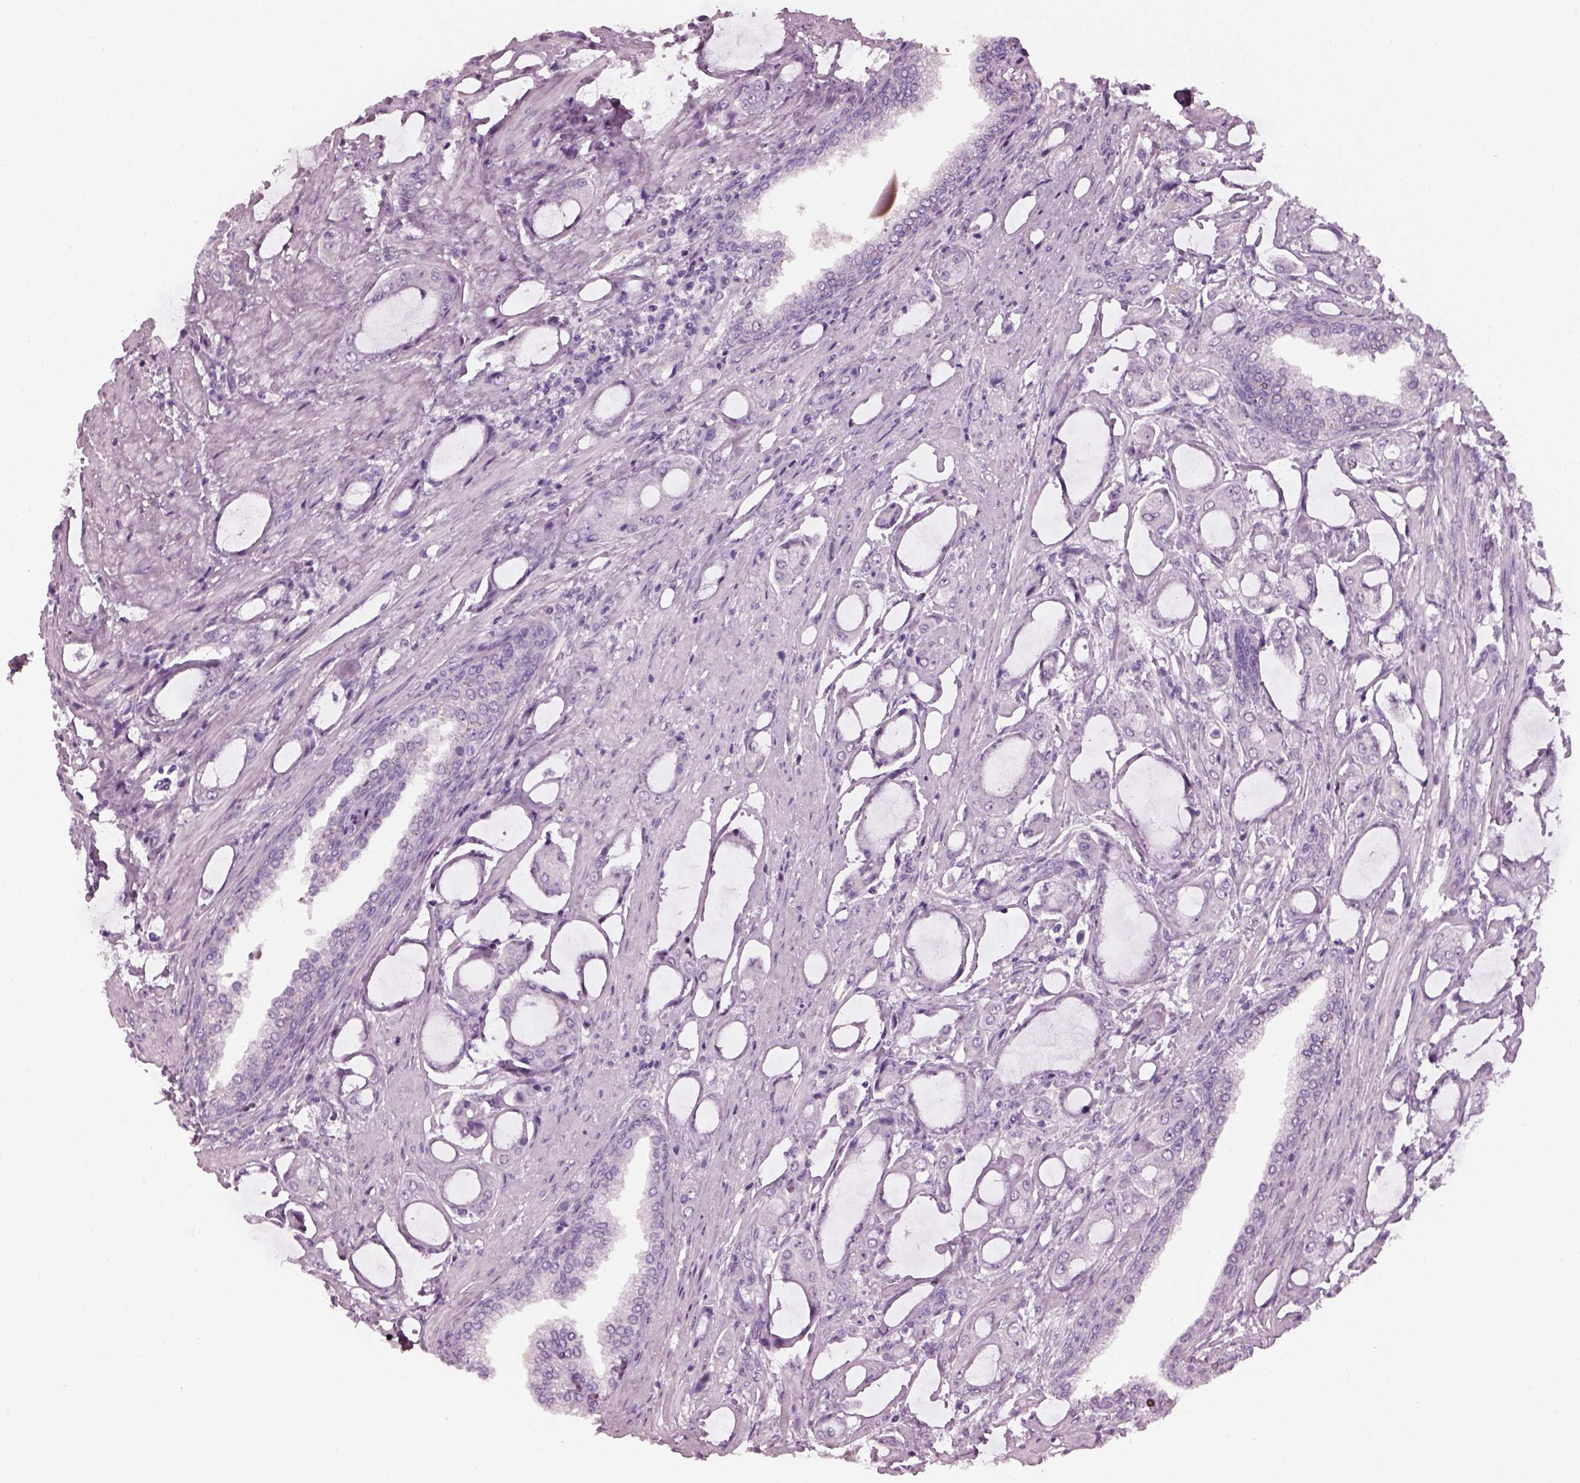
{"staining": {"intensity": "negative", "quantity": "none", "location": "none"}, "tissue": "prostate cancer", "cell_type": "Tumor cells", "image_type": "cancer", "snomed": [{"axis": "morphology", "description": "Adenocarcinoma, NOS"}, {"axis": "topography", "description": "Prostate"}], "caption": "There is no significant positivity in tumor cells of adenocarcinoma (prostate). (Stains: DAB (3,3'-diaminobenzidine) immunohistochemistry (IHC) with hematoxylin counter stain, Microscopy: brightfield microscopy at high magnification).", "gene": "PDC", "patient": {"sex": "male", "age": 63}}